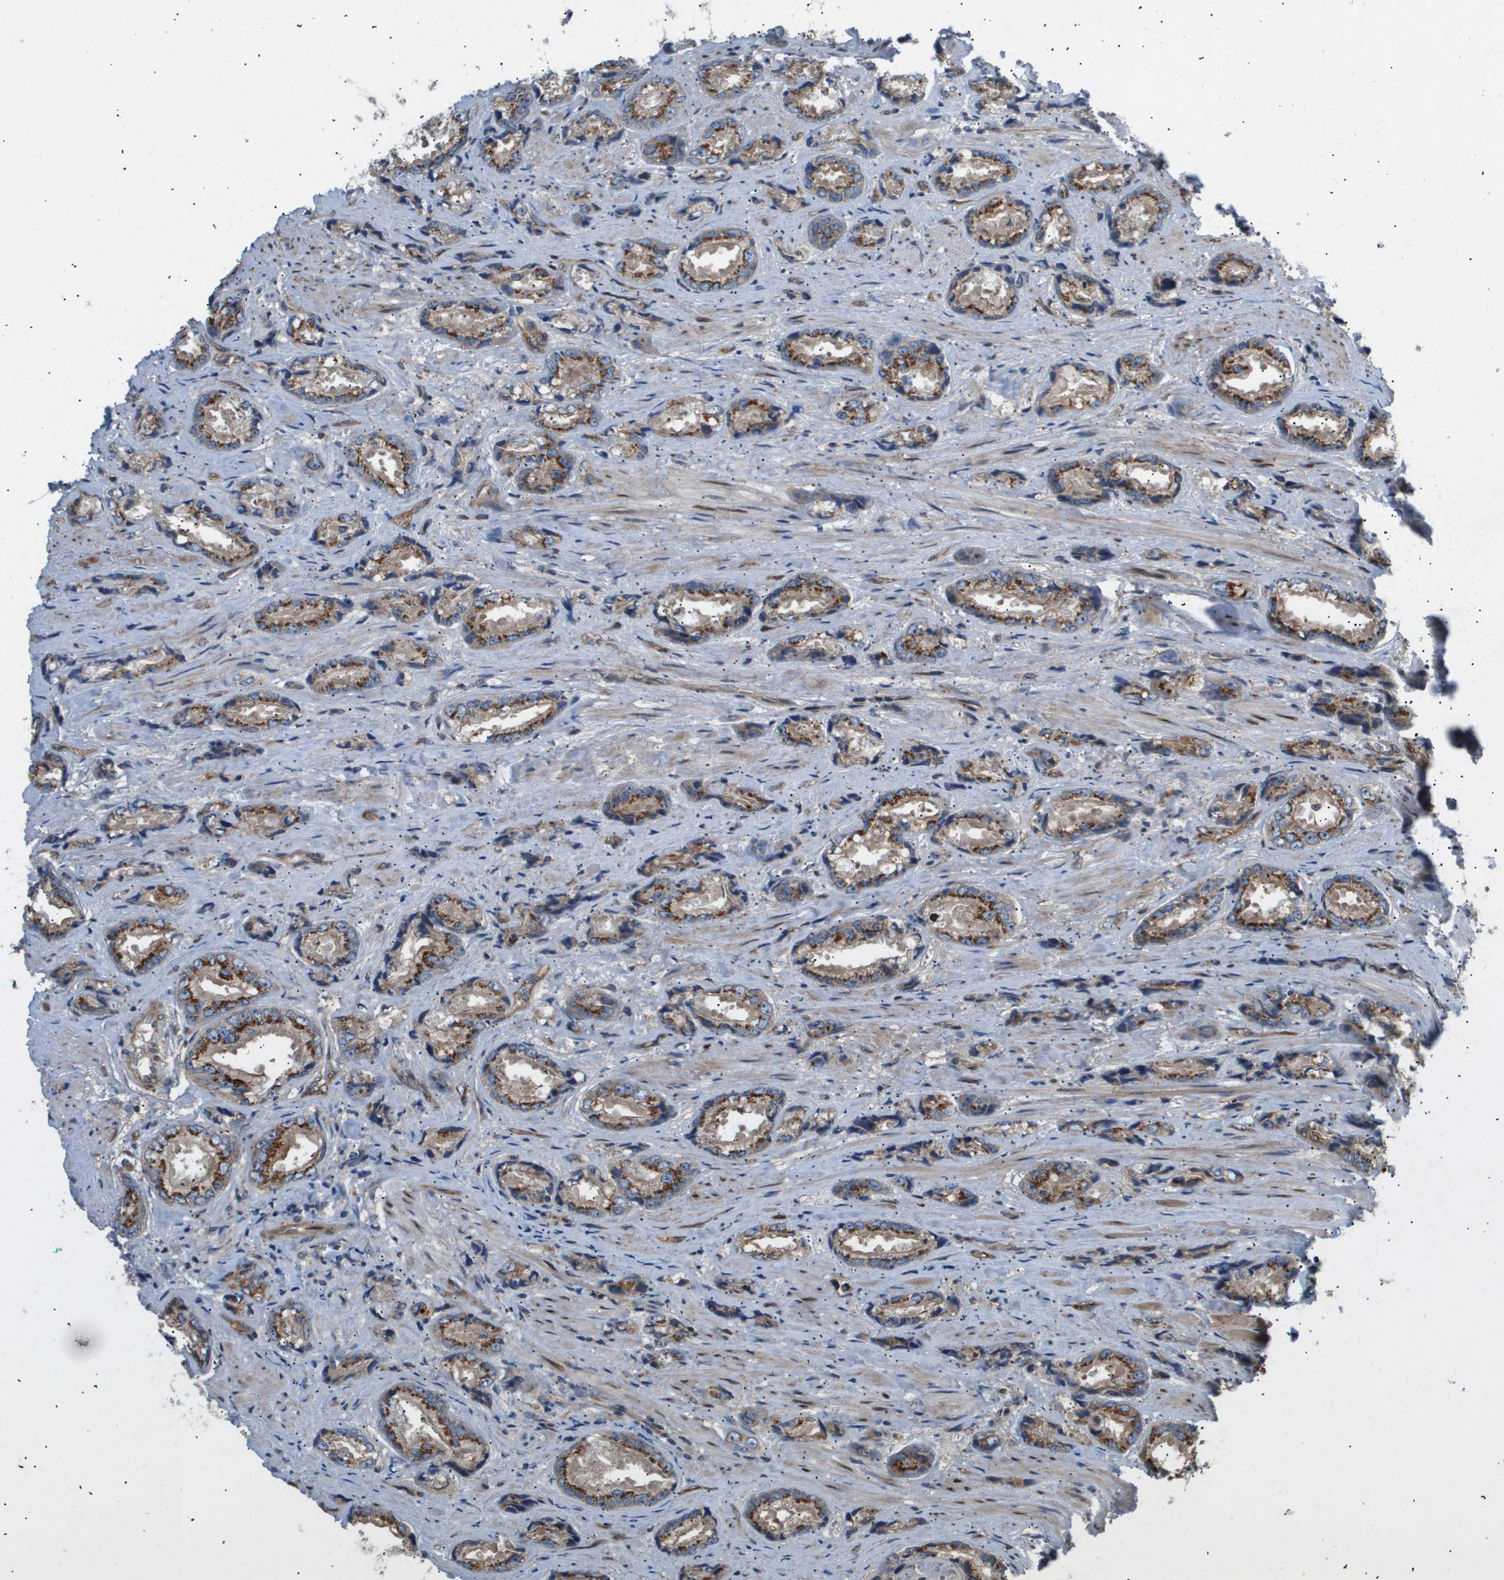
{"staining": {"intensity": "moderate", "quantity": ">75%", "location": "cytoplasmic/membranous"}, "tissue": "prostate cancer", "cell_type": "Tumor cells", "image_type": "cancer", "snomed": [{"axis": "morphology", "description": "Adenocarcinoma, High grade"}, {"axis": "topography", "description": "Prostate"}], "caption": "Prostate adenocarcinoma (high-grade) stained with a brown dye displays moderate cytoplasmic/membranous positive expression in approximately >75% of tumor cells.", "gene": "LYSMD3", "patient": {"sex": "male", "age": 61}}